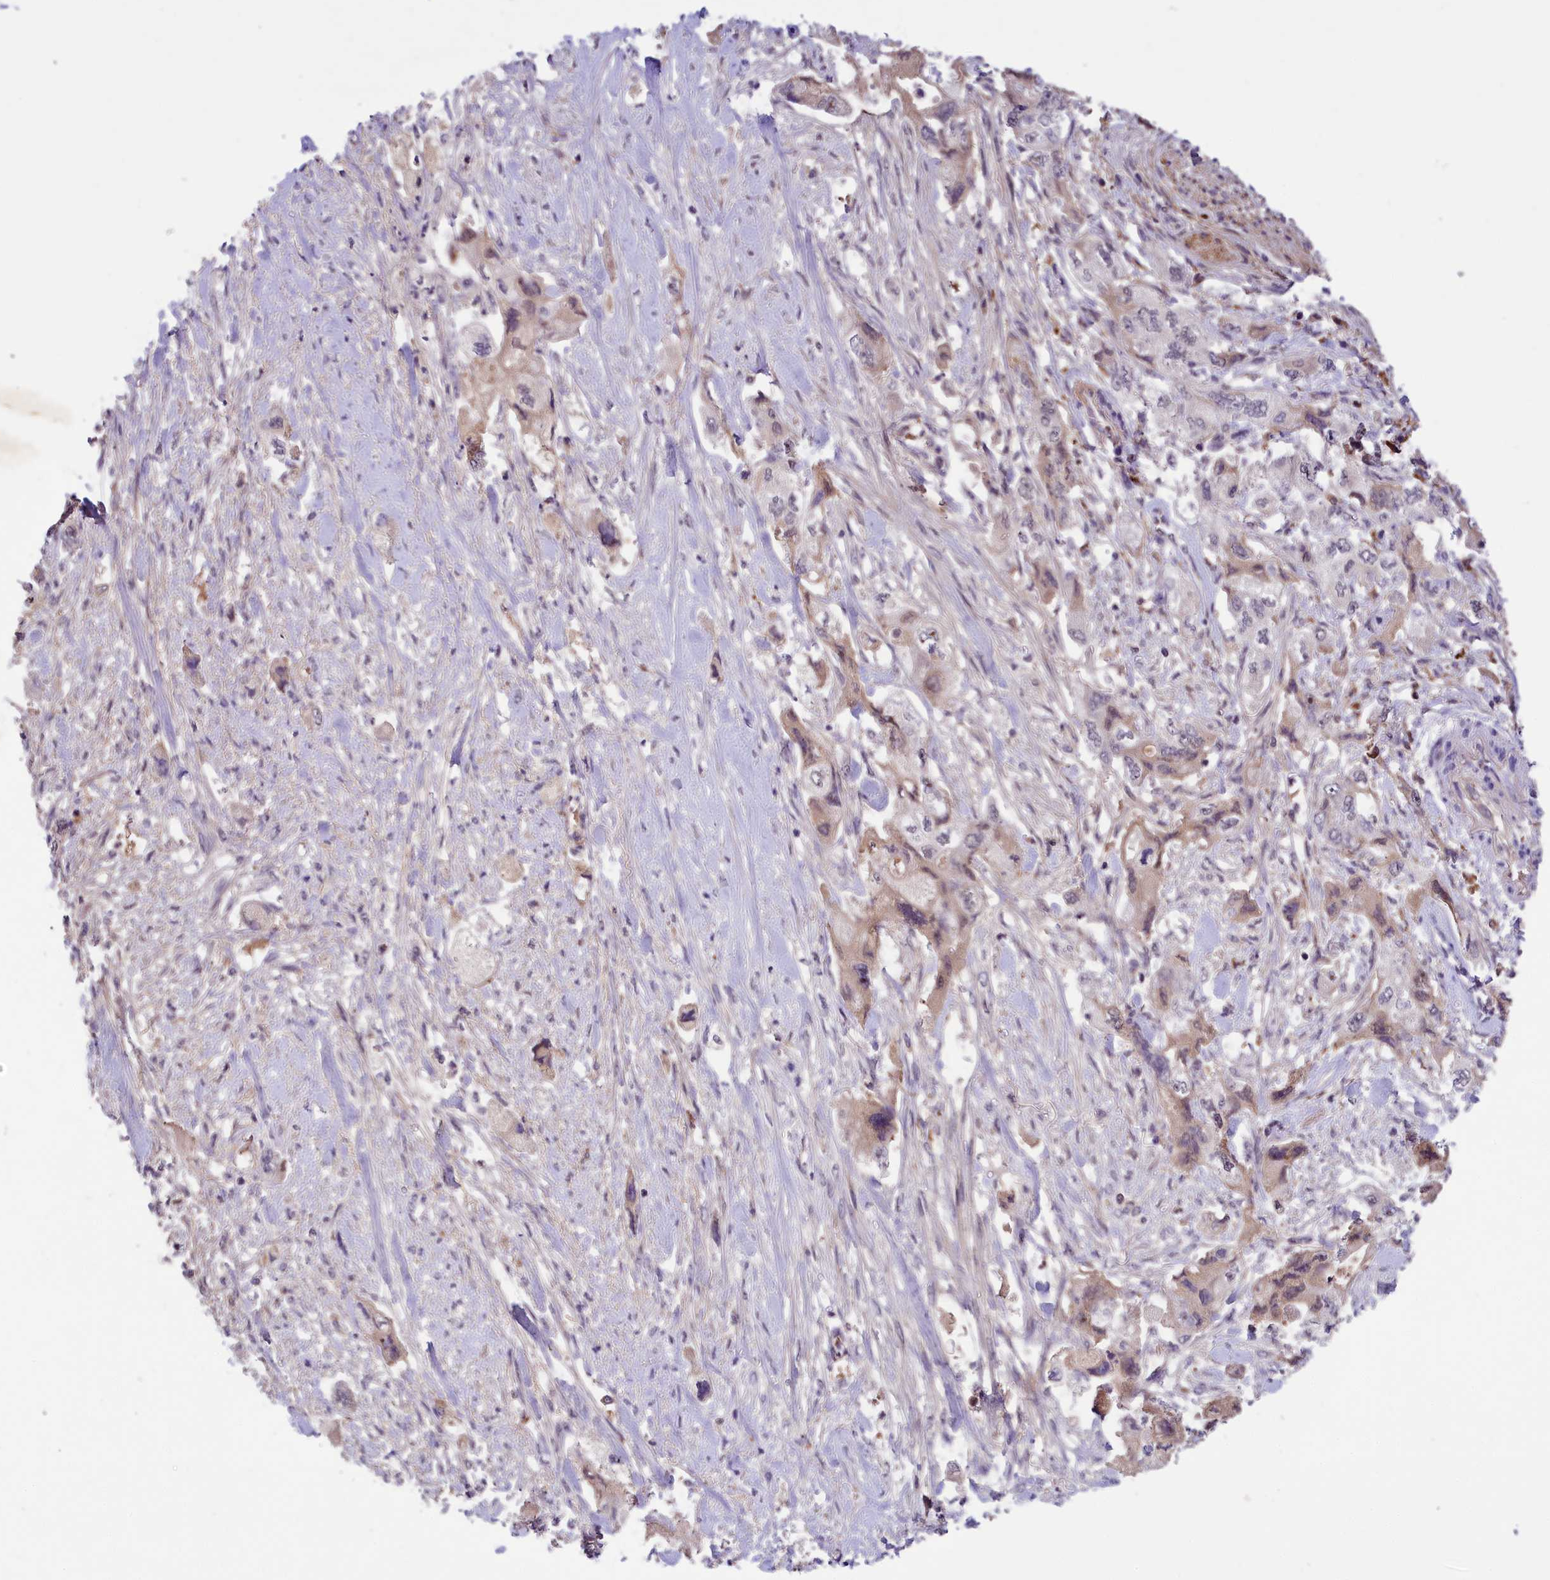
{"staining": {"intensity": "weak", "quantity": "<25%", "location": "cytoplasmic/membranous,nuclear"}, "tissue": "pancreatic cancer", "cell_type": "Tumor cells", "image_type": "cancer", "snomed": [{"axis": "morphology", "description": "Adenocarcinoma, NOS"}, {"axis": "topography", "description": "Pancreas"}], "caption": "A photomicrograph of pancreatic cancer stained for a protein demonstrates no brown staining in tumor cells. The staining was performed using DAB (3,3'-diaminobenzidine) to visualize the protein expression in brown, while the nuclei were stained in blue with hematoxylin (Magnification: 20x).", "gene": "STYX", "patient": {"sex": "female", "age": 73}}